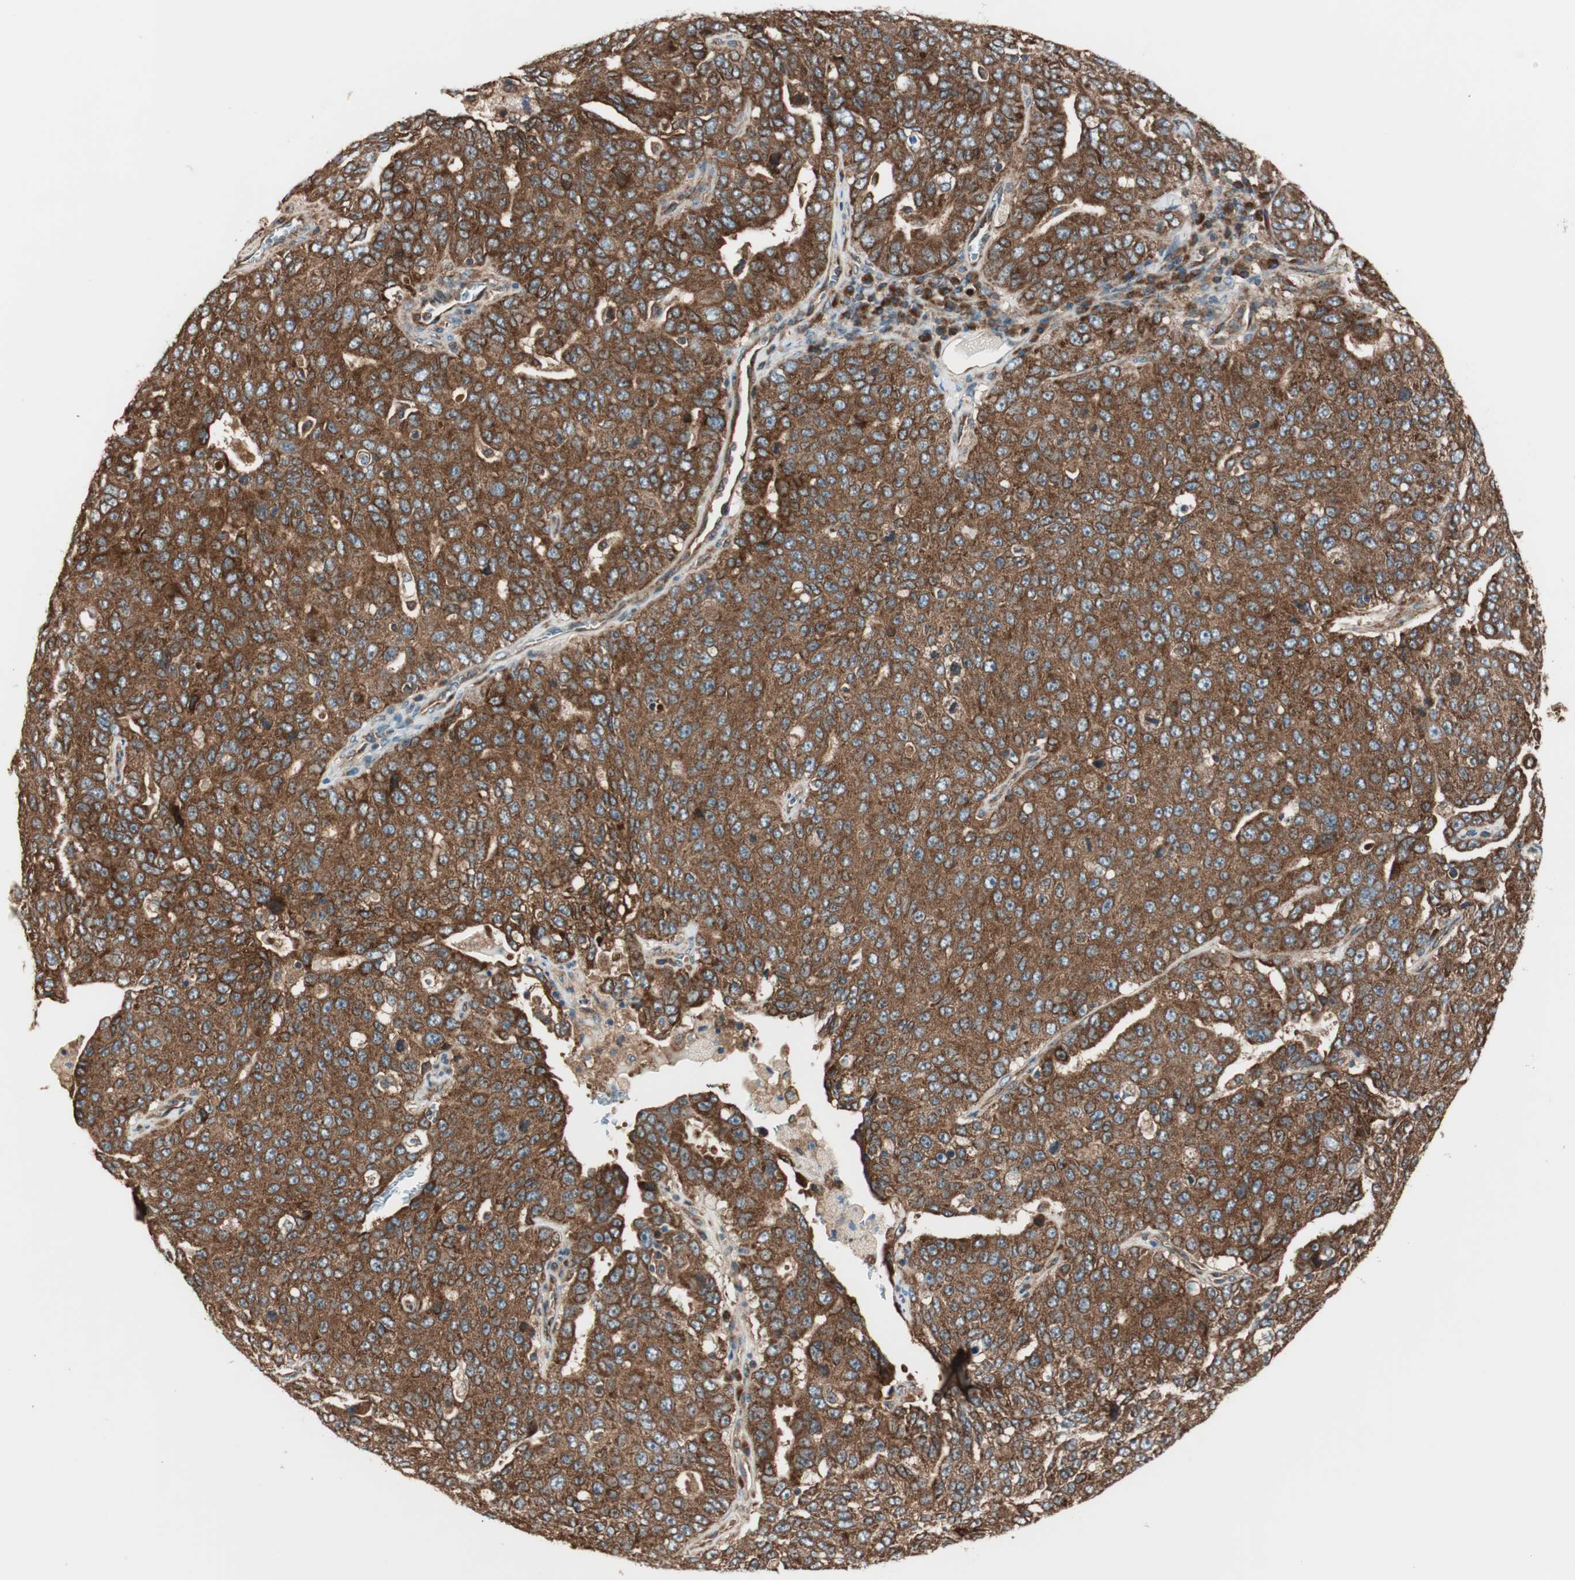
{"staining": {"intensity": "strong", "quantity": ">75%", "location": "cytoplasmic/membranous"}, "tissue": "ovarian cancer", "cell_type": "Tumor cells", "image_type": "cancer", "snomed": [{"axis": "morphology", "description": "Carcinoma, endometroid"}, {"axis": "topography", "description": "Ovary"}], "caption": "IHC (DAB) staining of human endometroid carcinoma (ovarian) reveals strong cytoplasmic/membranous protein staining in approximately >75% of tumor cells.", "gene": "RAB5A", "patient": {"sex": "female", "age": 62}}